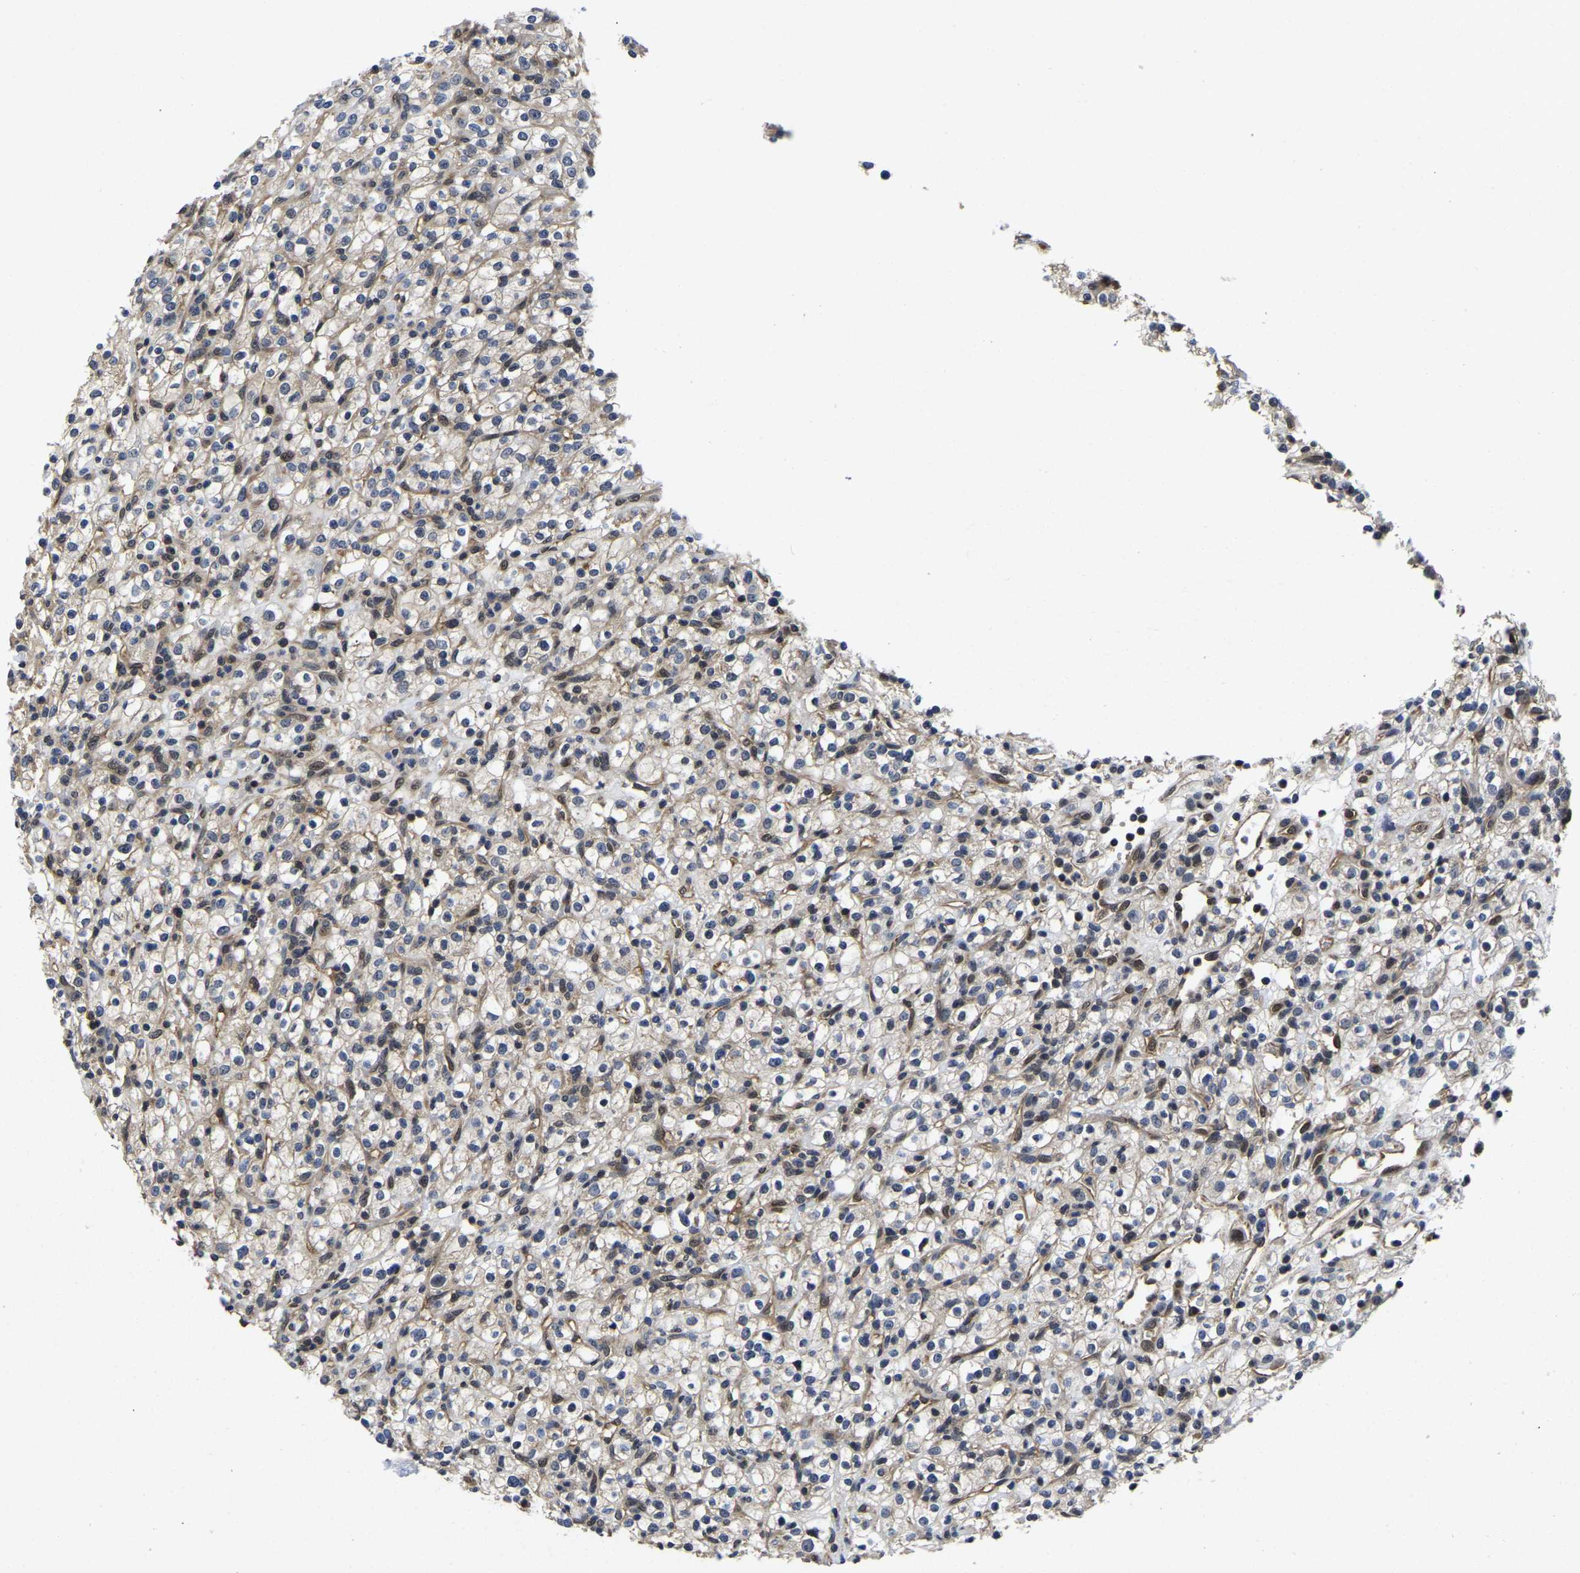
{"staining": {"intensity": "weak", "quantity": "<25%", "location": "cytoplasmic/membranous,nuclear"}, "tissue": "renal cancer", "cell_type": "Tumor cells", "image_type": "cancer", "snomed": [{"axis": "morphology", "description": "Normal tissue, NOS"}, {"axis": "morphology", "description": "Adenocarcinoma, NOS"}, {"axis": "topography", "description": "Kidney"}], "caption": "Tumor cells are negative for brown protein staining in renal cancer (adenocarcinoma). (IHC, brightfield microscopy, high magnification).", "gene": "MCOLN2", "patient": {"sex": "female", "age": 72}}